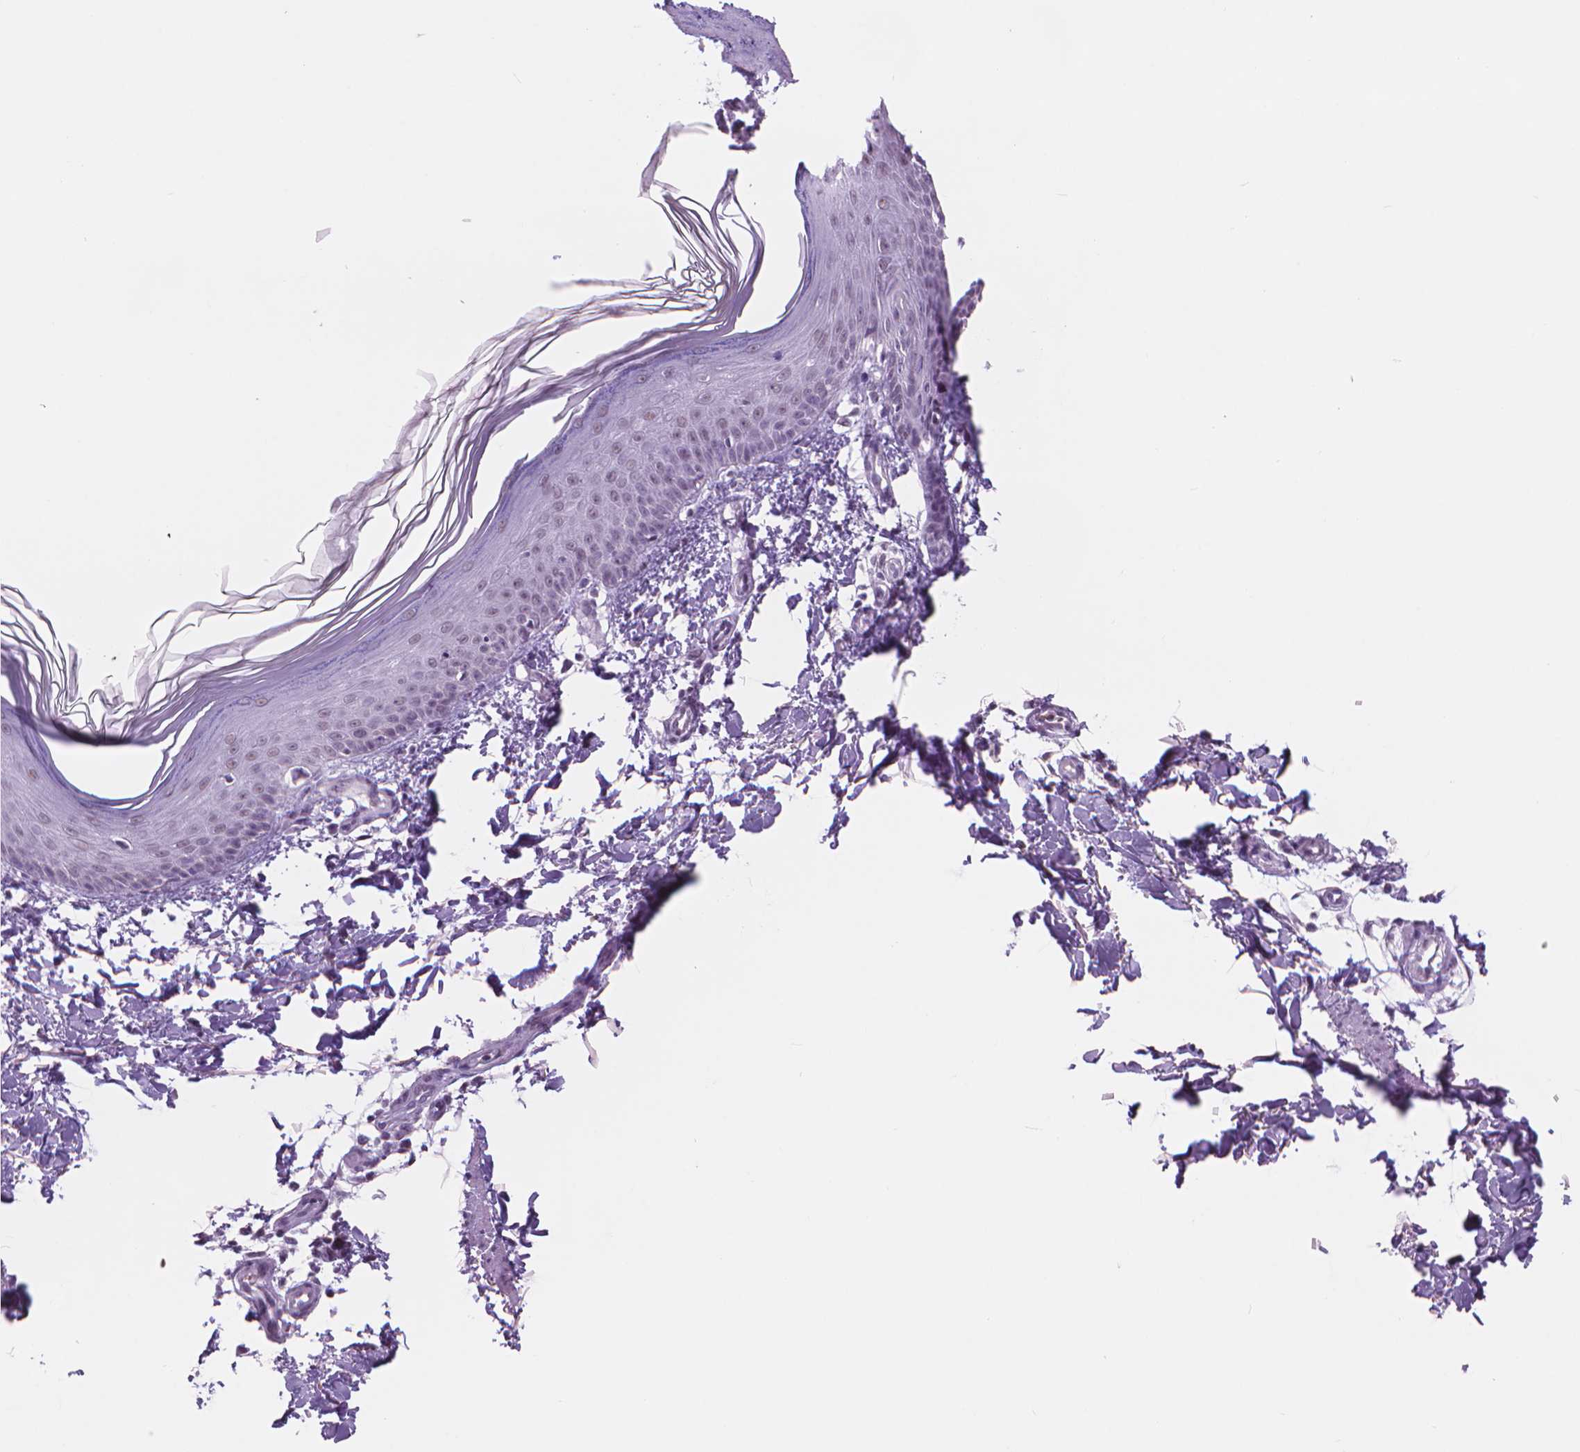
{"staining": {"intensity": "negative", "quantity": "none", "location": "none"}, "tissue": "skin", "cell_type": "Fibroblasts", "image_type": "normal", "snomed": [{"axis": "morphology", "description": "Normal tissue, NOS"}, {"axis": "topography", "description": "Skin"}], "caption": "High magnification brightfield microscopy of benign skin stained with DAB (3,3'-diaminobenzidine) (brown) and counterstained with hematoxylin (blue): fibroblasts show no significant staining.", "gene": "POLR3D", "patient": {"sex": "female", "age": 62}}